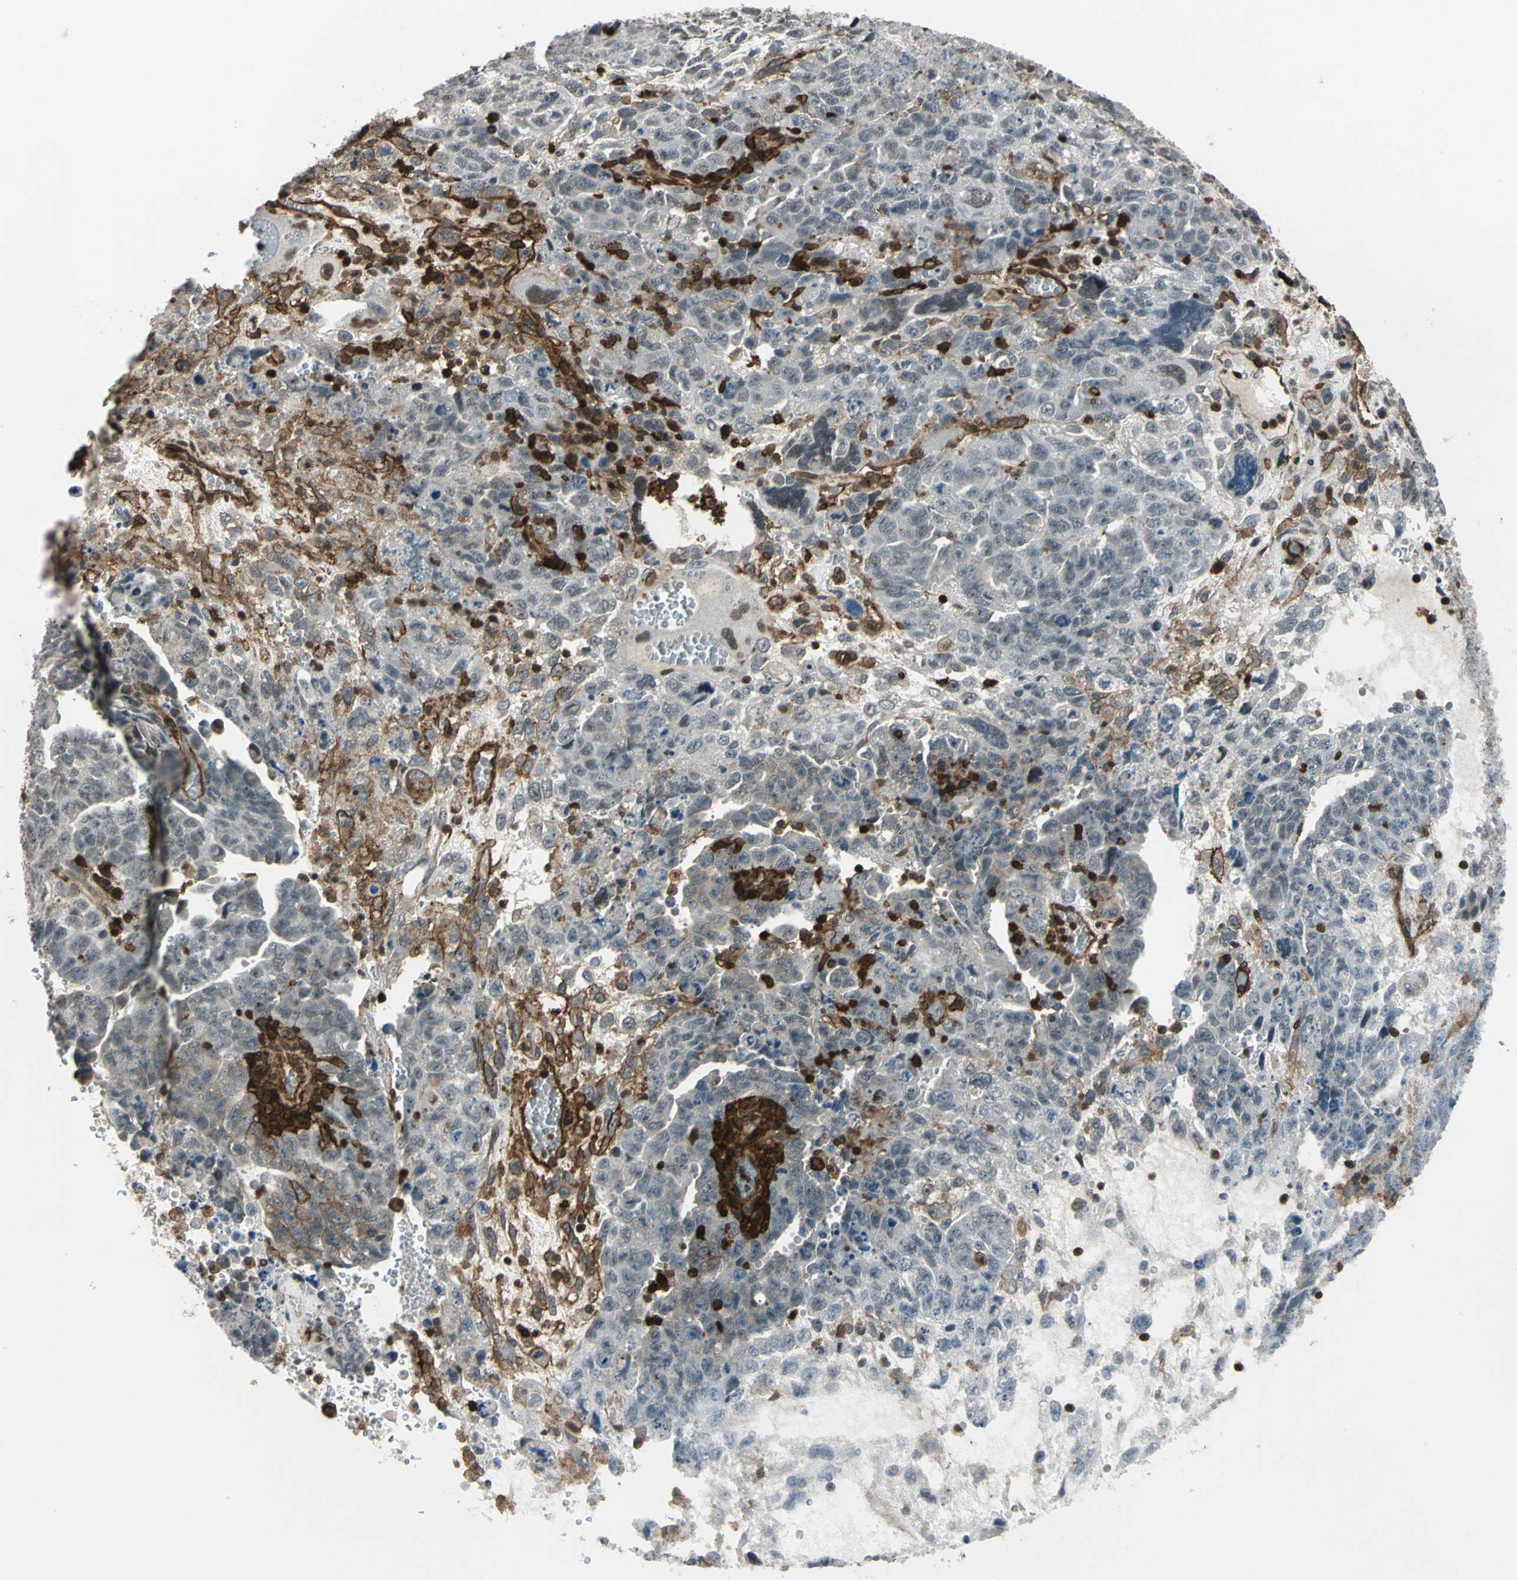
{"staining": {"intensity": "negative", "quantity": "none", "location": "none"}, "tissue": "testis cancer", "cell_type": "Tumor cells", "image_type": "cancer", "snomed": [{"axis": "morphology", "description": "Carcinoma, Embryonal, NOS"}, {"axis": "topography", "description": "Testis"}], "caption": "Photomicrograph shows no significant protein staining in tumor cells of embryonal carcinoma (testis). (DAB immunohistochemistry (IHC), high magnification).", "gene": "NR2C2", "patient": {"sex": "male", "age": 28}}